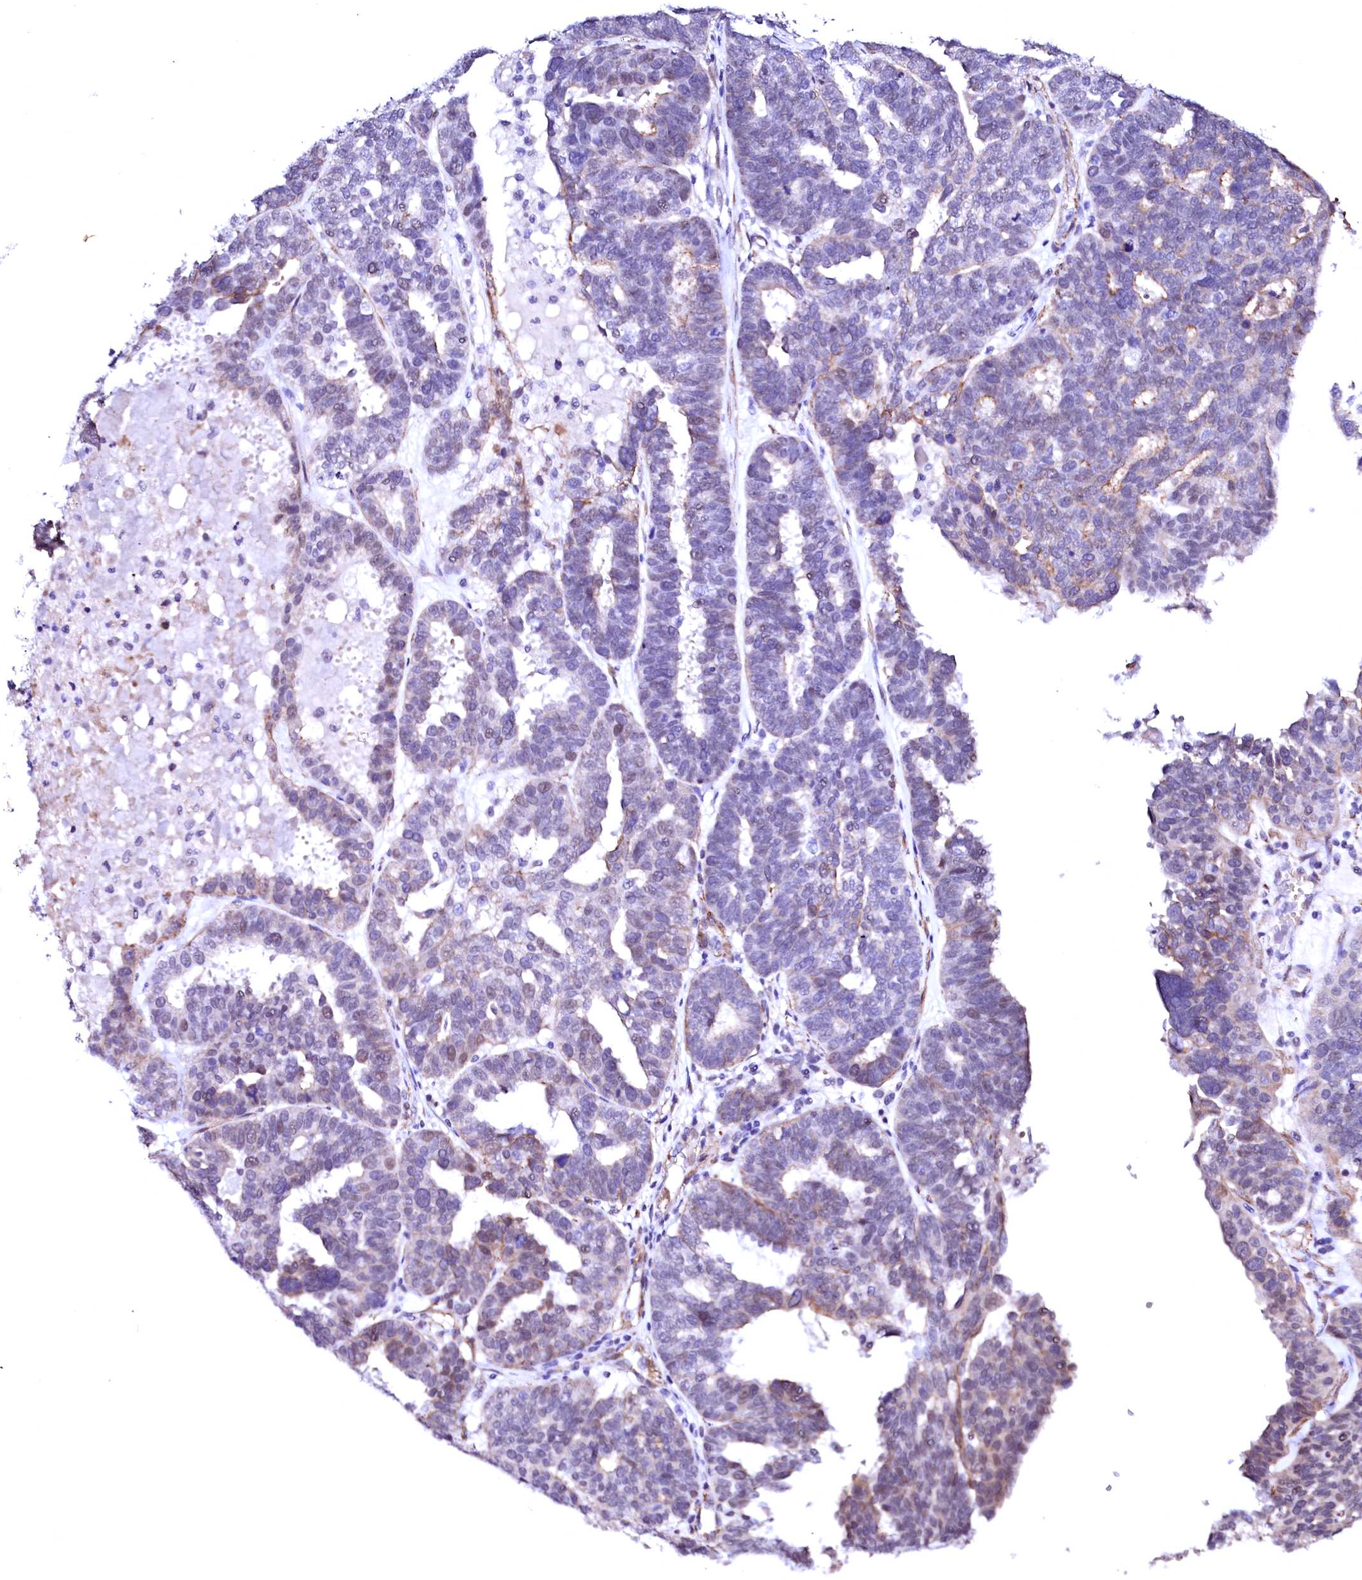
{"staining": {"intensity": "weak", "quantity": "<25%", "location": "nuclear"}, "tissue": "ovarian cancer", "cell_type": "Tumor cells", "image_type": "cancer", "snomed": [{"axis": "morphology", "description": "Cystadenocarcinoma, serous, NOS"}, {"axis": "topography", "description": "Ovary"}], "caption": "This is a histopathology image of immunohistochemistry staining of ovarian cancer (serous cystadenocarcinoma), which shows no staining in tumor cells. (Brightfield microscopy of DAB (3,3'-diaminobenzidine) immunohistochemistry at high magnification).", "gene": "GPR176", "patient": {"sex": "female", "age": 59}}